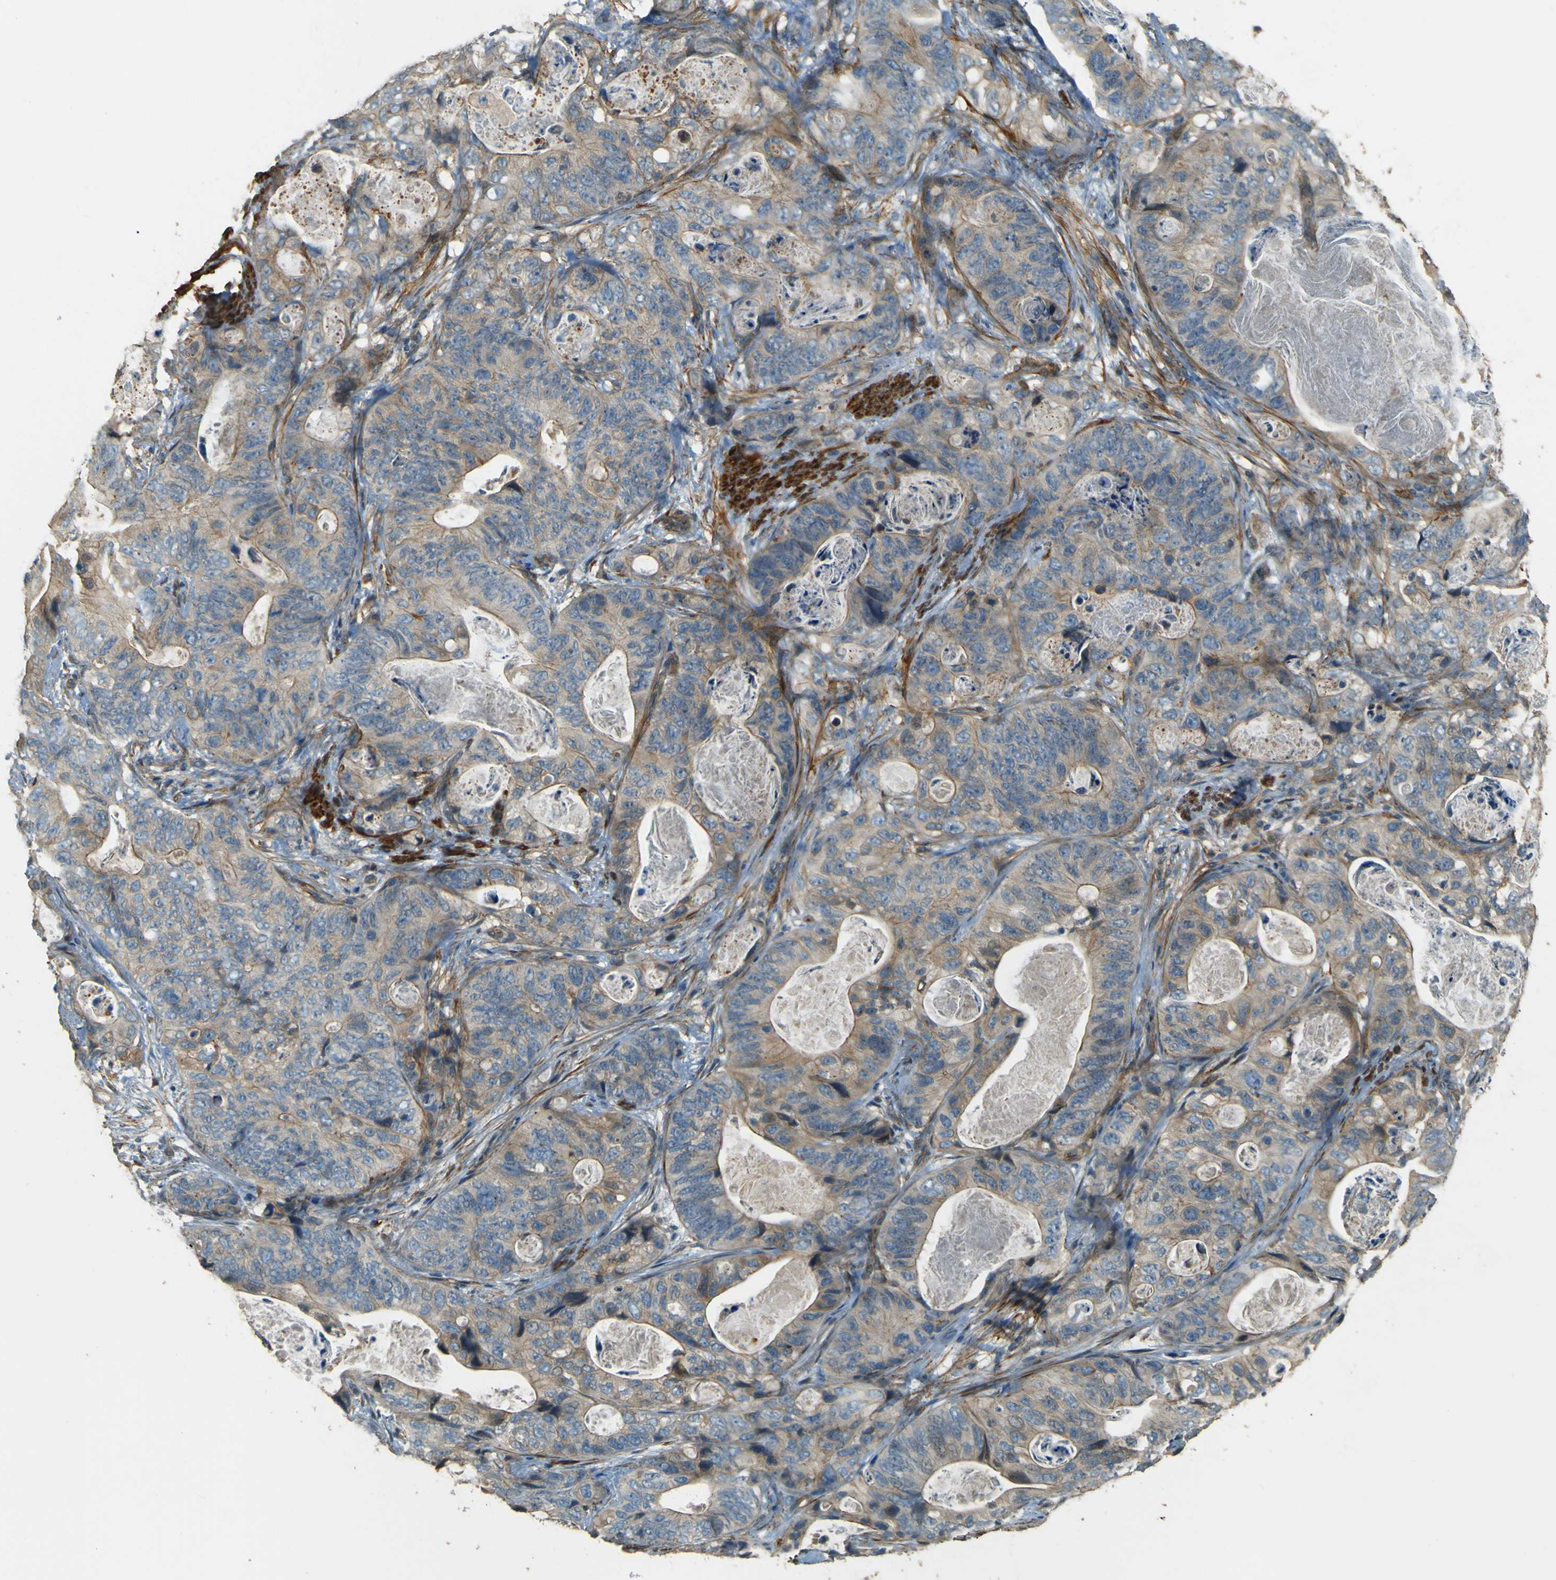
{"staining": {"intensity": "weak", "quantity": ">75%", "location": "cytoplasmic/membranous"}, "tissue": "stomach cancer", "cell_type": "Tumor cells", "image_type": "cancer", "snomed": [{"axis": "morphology", "description": "Adenocarcinoma, NOS"}, {"axis": "topography", "description": "Stomach"}], "caption": "Immunohistochemistry (IHC) staining of adenocarcinoma (stomach), which reveals low levels of weak cytoplasmic/membranous positivity in about >75% of tumor cells indicating weak cytoplasmic/membranous protein staining. The staining was performed using DAB (brown) for protein detection and nuclei were counterstained in hematoxylin (blue).", "gene": "NEXN", "patient": {"sex": "female", "age": 89}}